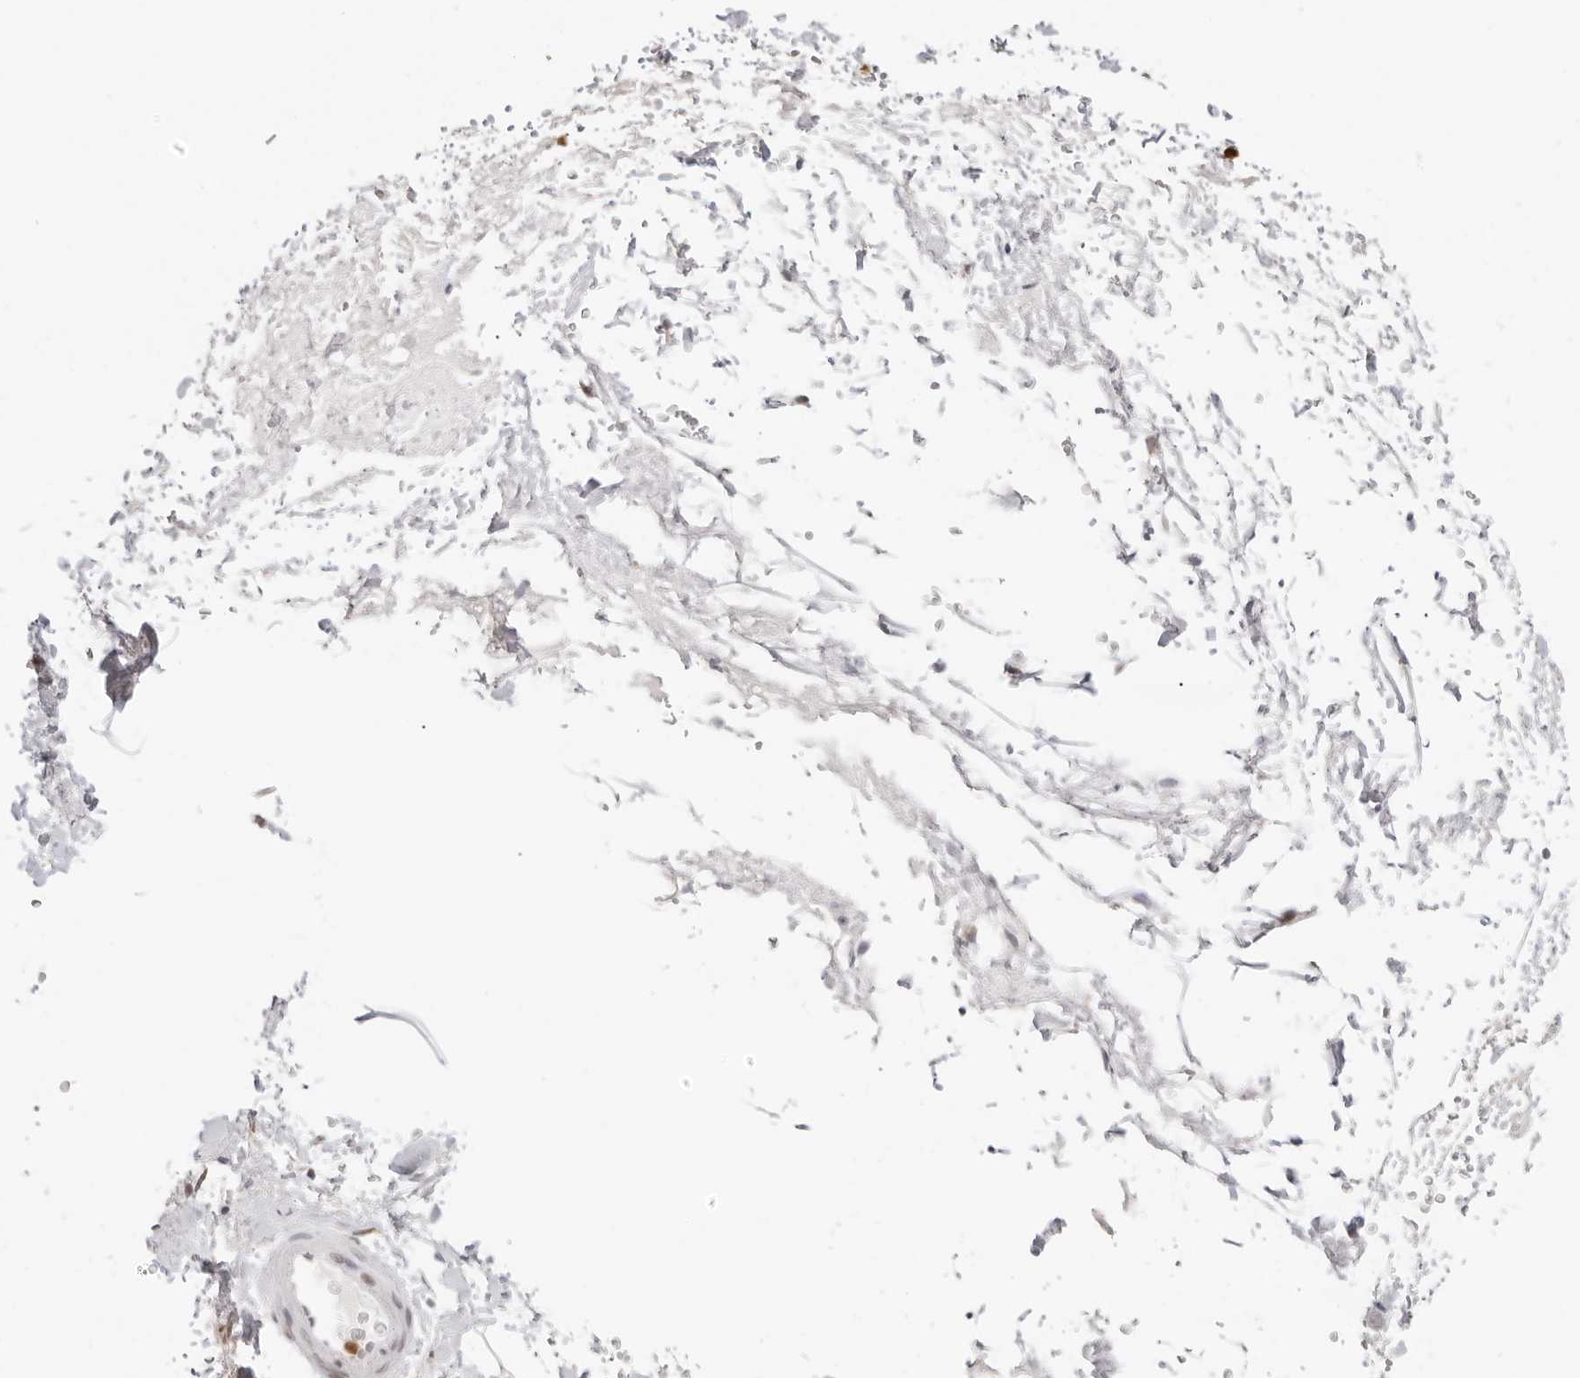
{"staining": {"intensity": "moderate", "quantity": "25%-75%", "location": "cytoplasmic/membranous"}, "tissue": "adipose tissue", "cell_type": "Adipocytes", "image_type": "normal", "snomed": [{"axis": "morphology", "description": "Normal tissue, NOS"}, {"axis": "morphology", "description": "Adenocarcinoma, NOS"}, {"axis": "topography", "description": "Esophagus"}], "caption": "DAB (3,3'-diaminobenzidine) immunohistochemical staining of unremarkable human adipose tissue displays moderate cytoplasmic/membranous protein positivity in approximately 25%-75% of adipocytes. Nuclei are stained in blue.", "gene": "RNF146", "patient": {"sex": "male", "age": 62}}